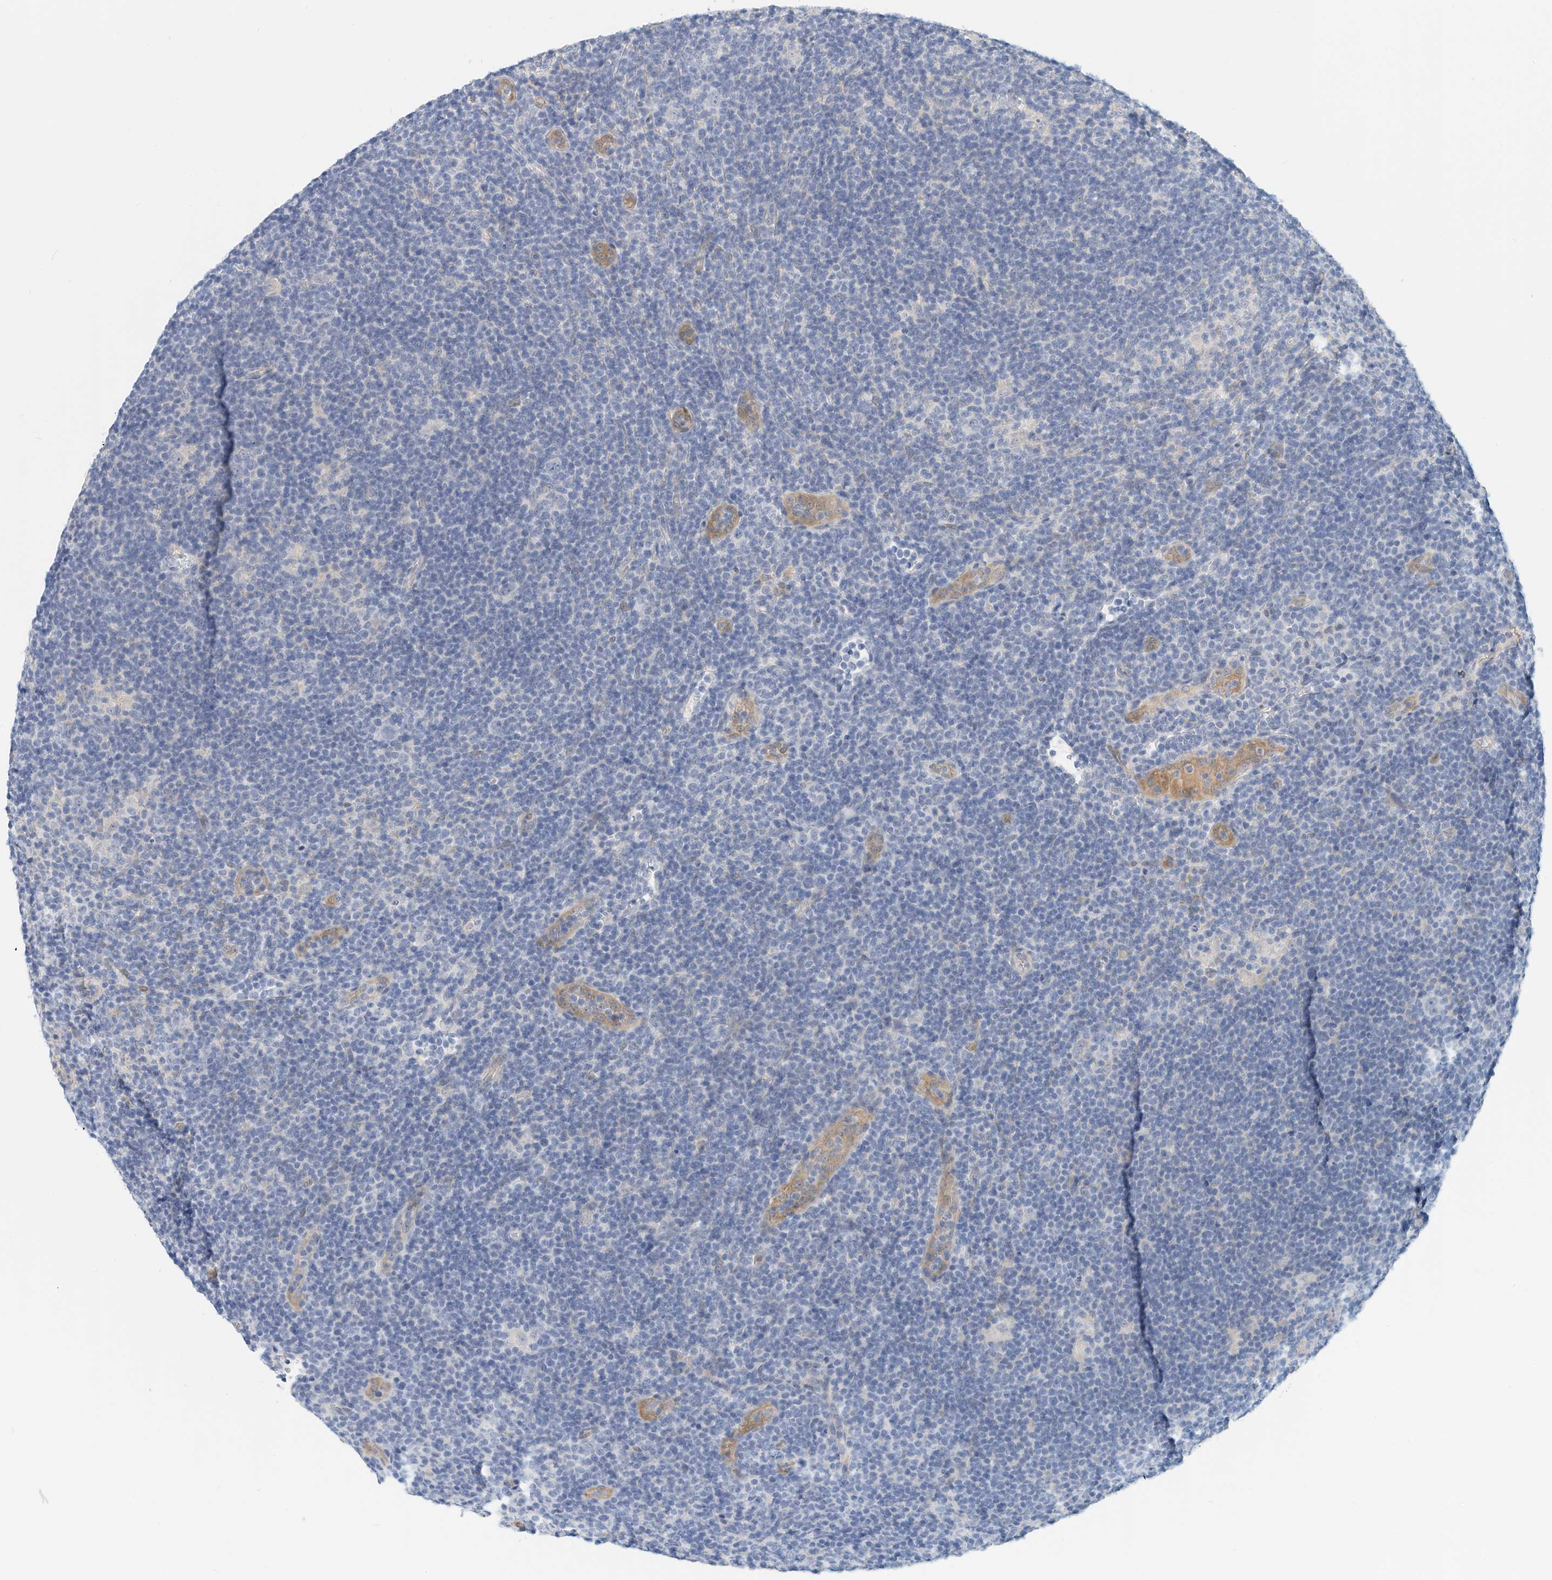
{"staining": {"intensity": "negative", "quantity": "none", "location": "none"}, "tissue": "lymphoma", "cell_type": "Tumor cells", "image_type": "cancer", "snomed": [{"axis": "morphology", "description": "Hodgkin's disease, NOS"}, {"axis": "topography", "description": "Lymph node"}], "caption": "Immunohistochemistry histopathology image of human Hodgkin's disease stained for a protein (brown), which displays no staining in tumor cells.", "gene": "ARHGAP28", "patient": {"sex": "female", "age": 57}}